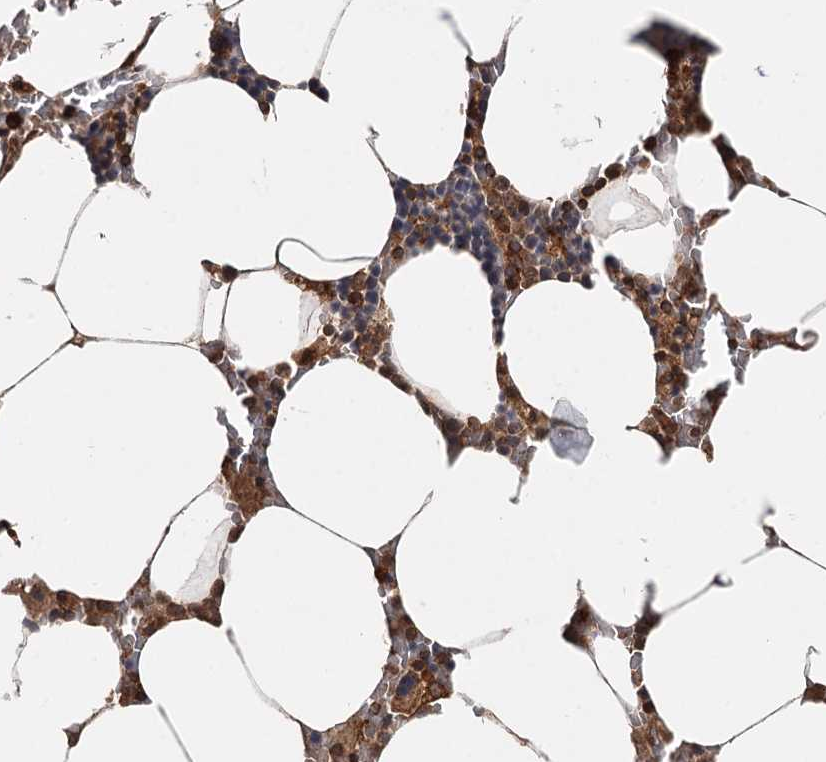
{"staining": {"intensity": "moderate", "quantity": ">75%", "location": "cytoplasmic/membranous,nuclear"}, "tissue": "bone marrow", "cell_type": "Hematopoietic cells", "image_type": "normal", "snomed": [{"axis": "morphology", "description": "Normal tissue, NOS"}, {"axis": "topography", "description": "Bone marrow"}], "caption": "Protein expression analysis of benign human bone marrow reveals moderate cytoplasmic/membranous,nuclear positivity in about >75% of hematopoietic cells. (DAB (3,3'-diaminobenzidine) IHC with brightfield microscopy, high magnification).", "gene": "FAXC", "patient": {"sex": "male", "age": 70}}